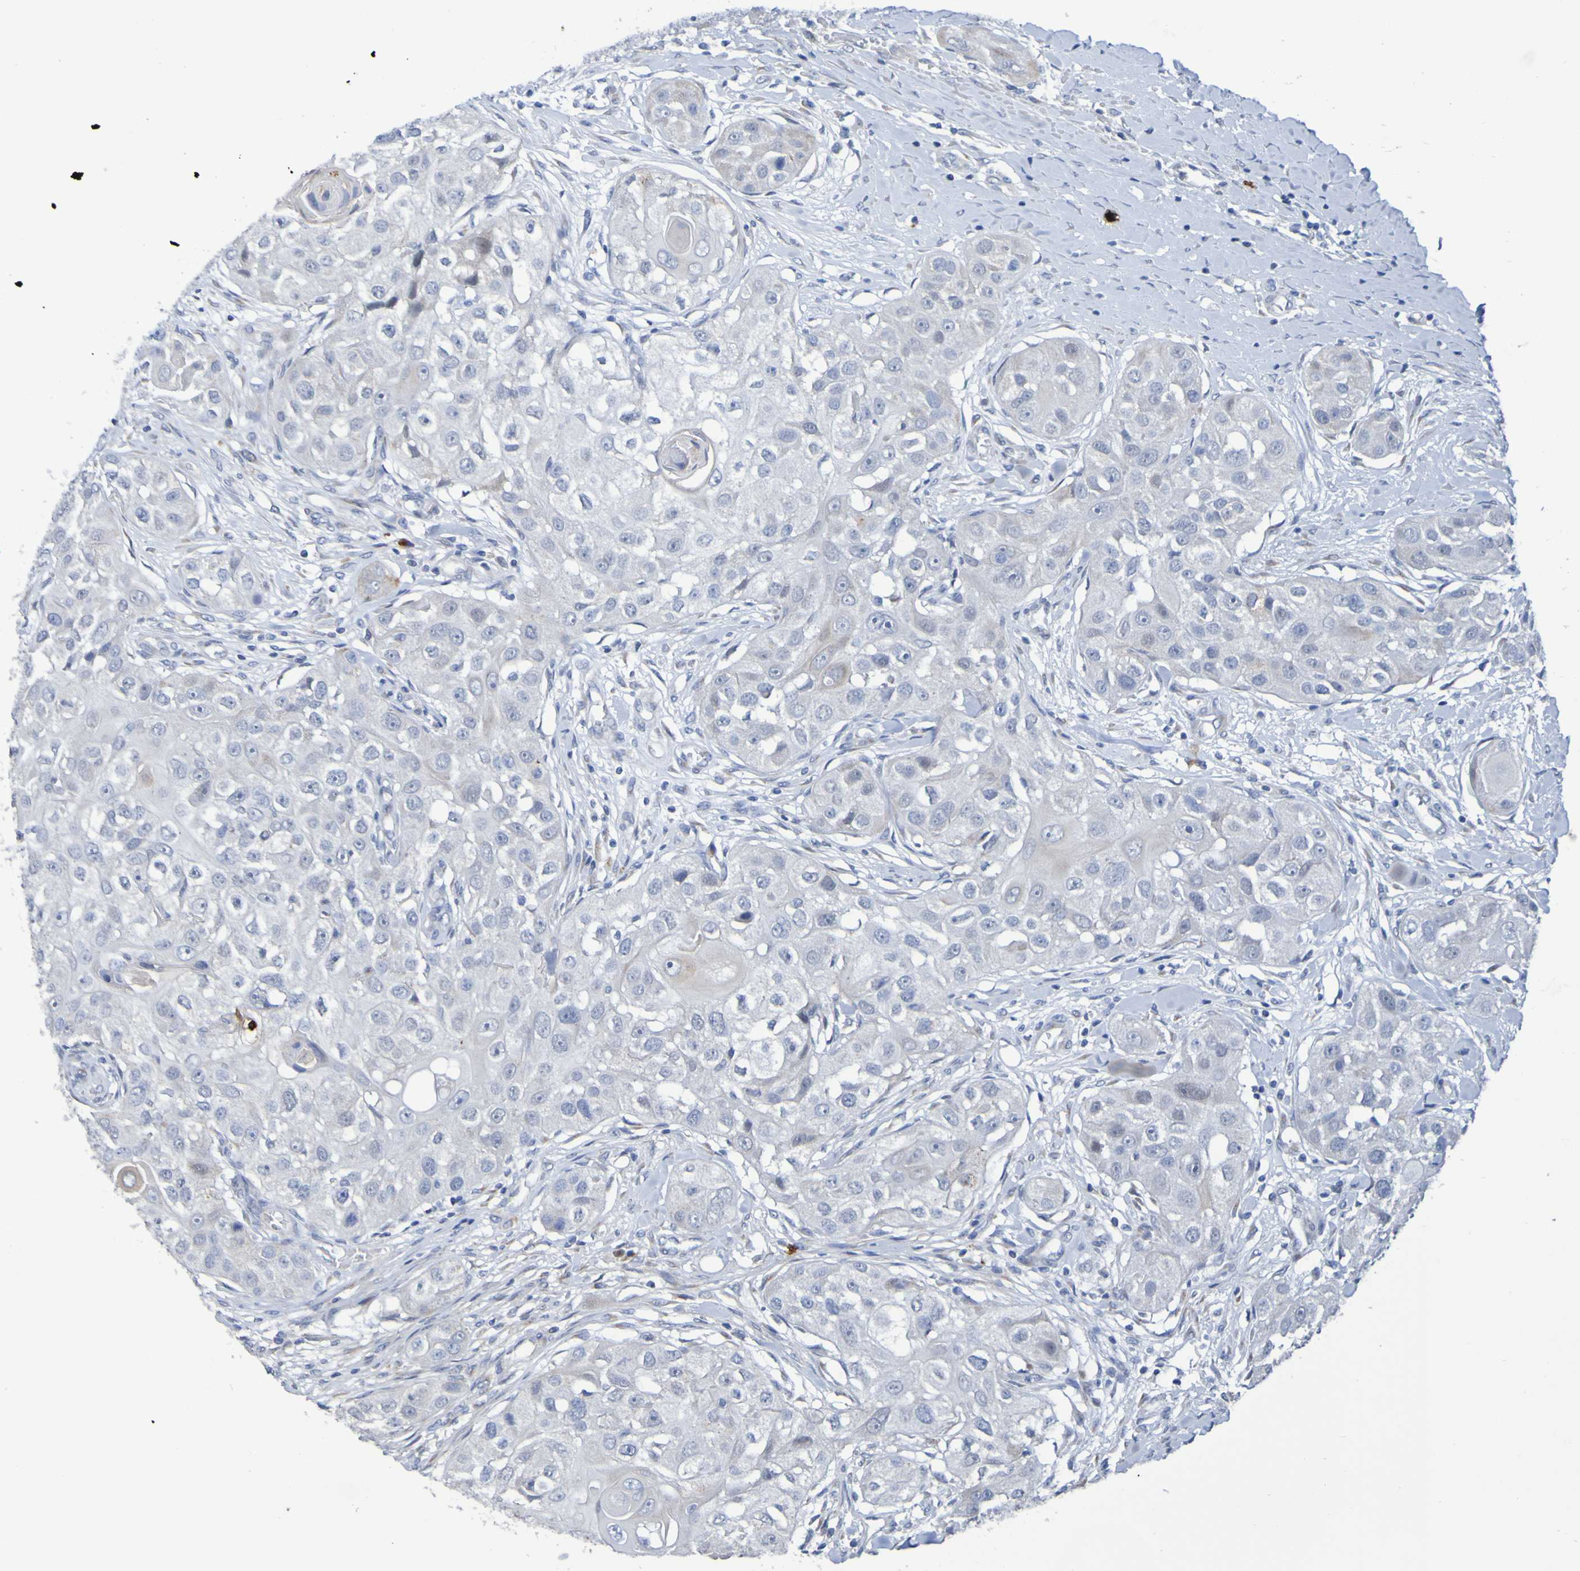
{"staining": {"intensity": "negative", "quantity": "none", "location": "none"}, "tissue": "head and neck cancer", "cell_type": "Tumor cells", "image_type": "cancer", "snomed": [{"axis": "morphology", "description": "Normal tissue, NOS"}, {"axis": "morphology", "description": "Squamous cell carcinoma, NOS"}, {"axis": "topography", "description": "Skeletal muscle"}, {"axis": "topography", "description": "Head-Neck"}], "caption": "An image of human head and neck cancer is negative for staining in tumor cells.", "gene": "C11orf24", "patient": {"sex": "male", "age": 51}}